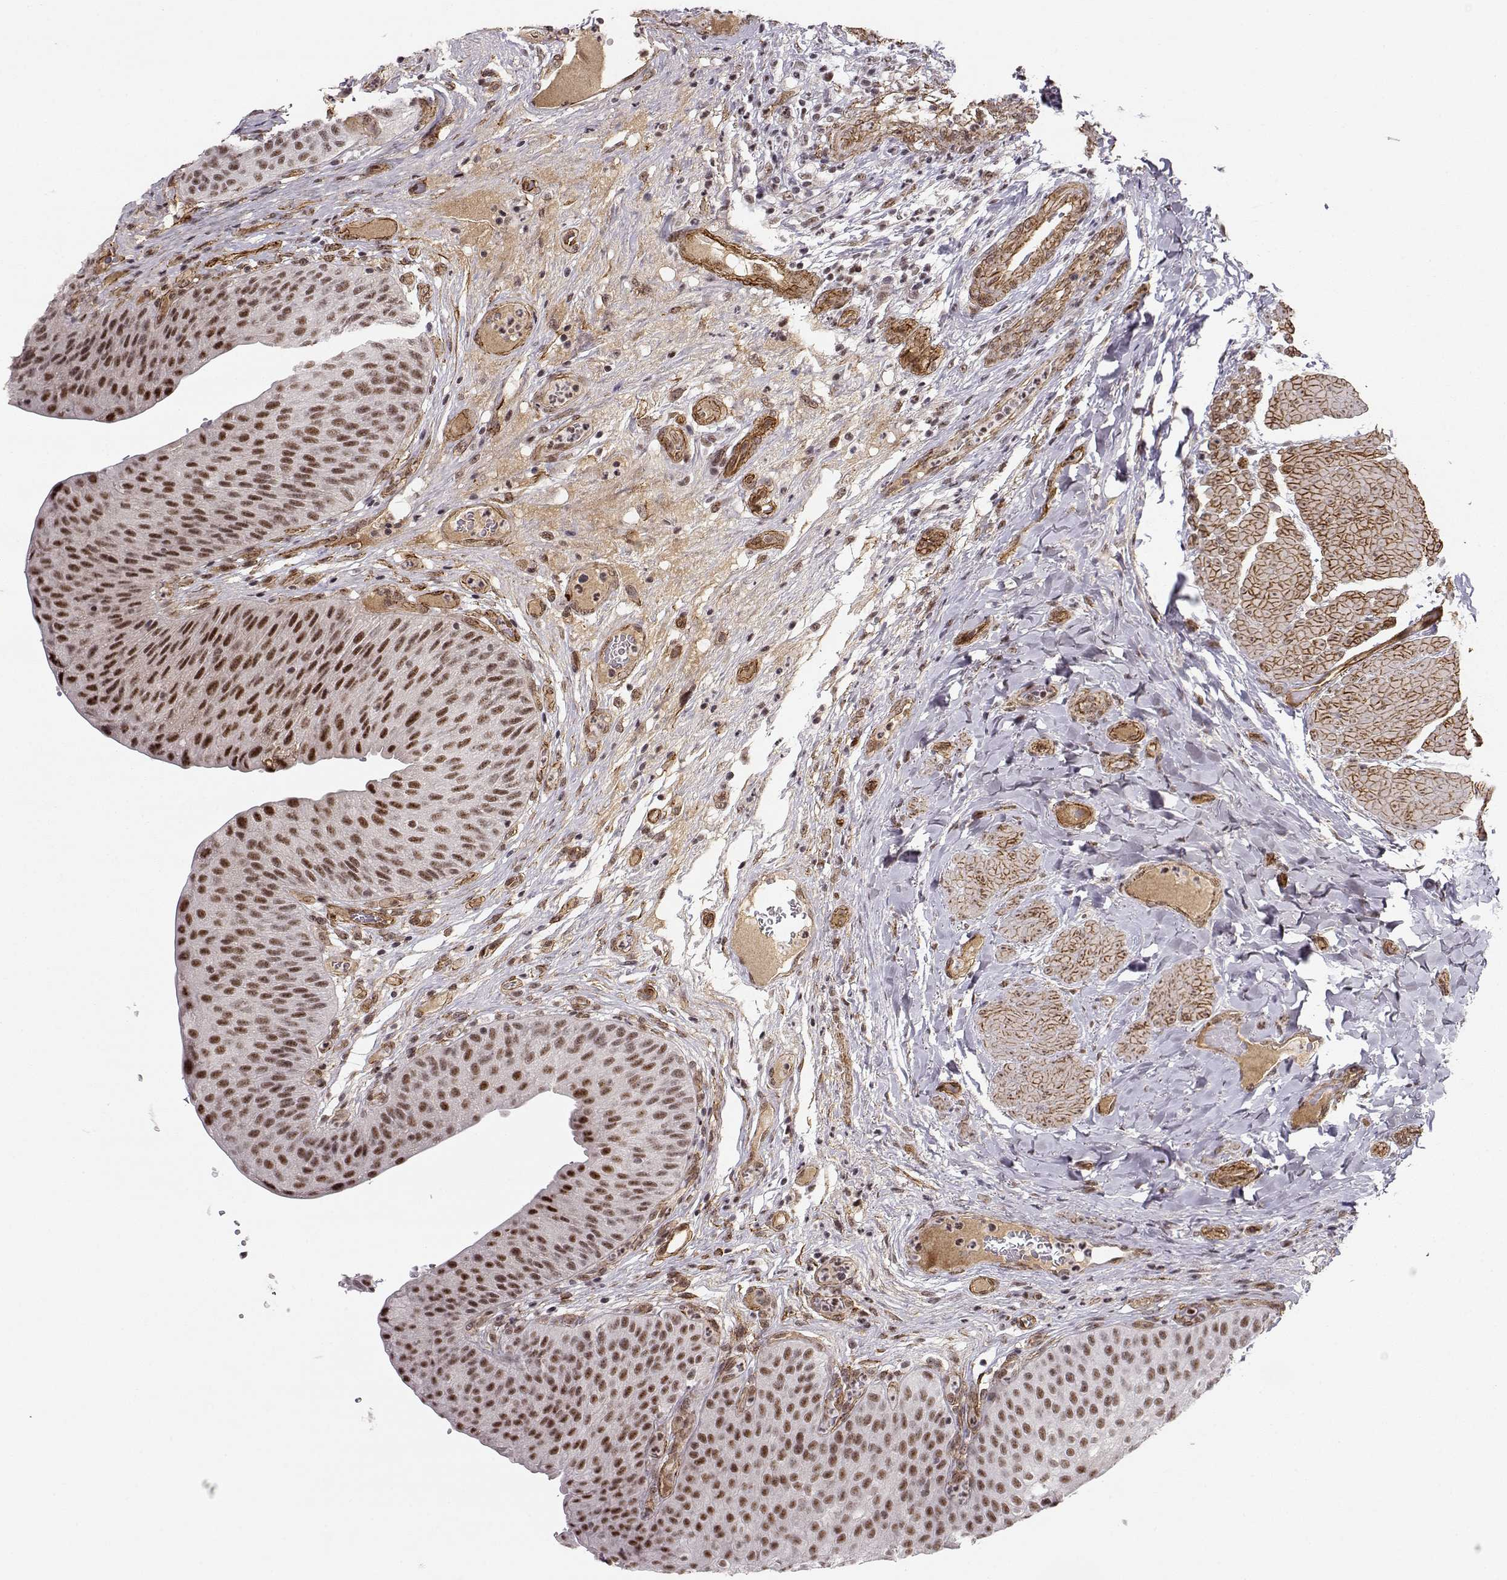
{"staining": {"intensity": "strong", "quantity": ">75%", "location": "nuclear"}, "tissue": "urinary bladder", "cell_type": "Urothelial cells", "image_type": "normal", "snomed": [{"axis": "morphology", "description": "Normal tissue, NOS"}, {"axis": "topography", "description": "Urinary bladder"}], "caption": "A high-resolution image shows immunohistochemistry (IHC) staining of unremarkable urinary bladder, which reveals strong nuclear expression in approximately >75% of urothelial cells.", "gene": "CIR1", "patient": {"sex": "male", "age": 66}}